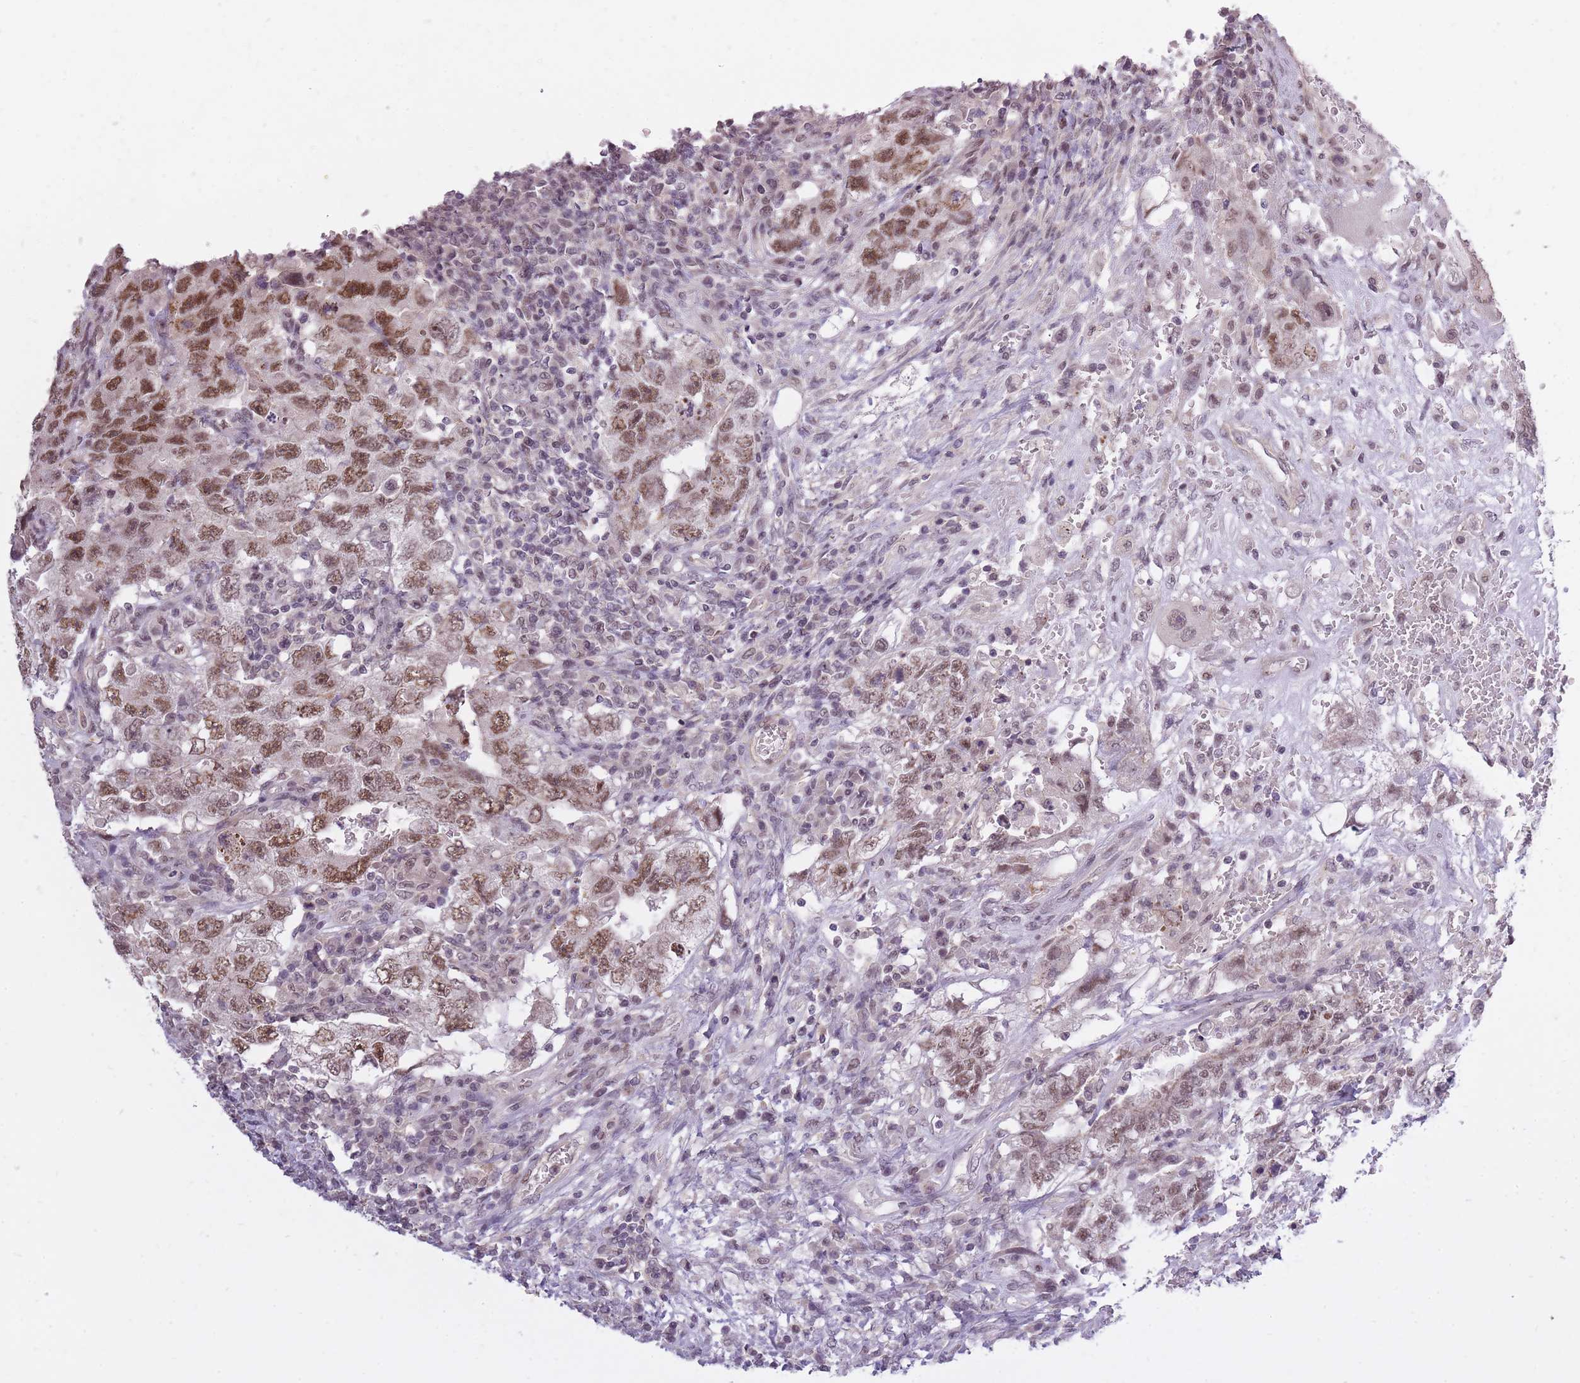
{"staining": {"intensity": "moderate", "quantity": ">75%", "location": "nuclear"}, "tissue": "testis cancer", "cell_type": "Tumor cells", "image_type": "cancer", "snomed": [{"axis": "morphology", "description": "Carcinoma, Embryonal, NOS"}, {"axis": "topography", "description": "Testis"}], "caption": "A medium amount of moderate nuclear positivity is identified in approximately >75% of tumor cells in testis cancer (embryonal carcinoma) tissue. (DAB = brown stain, brightfield microscopy at high magnification).", "gene": "TIGD1", "patient": {"sex": "male", "age": 26}}